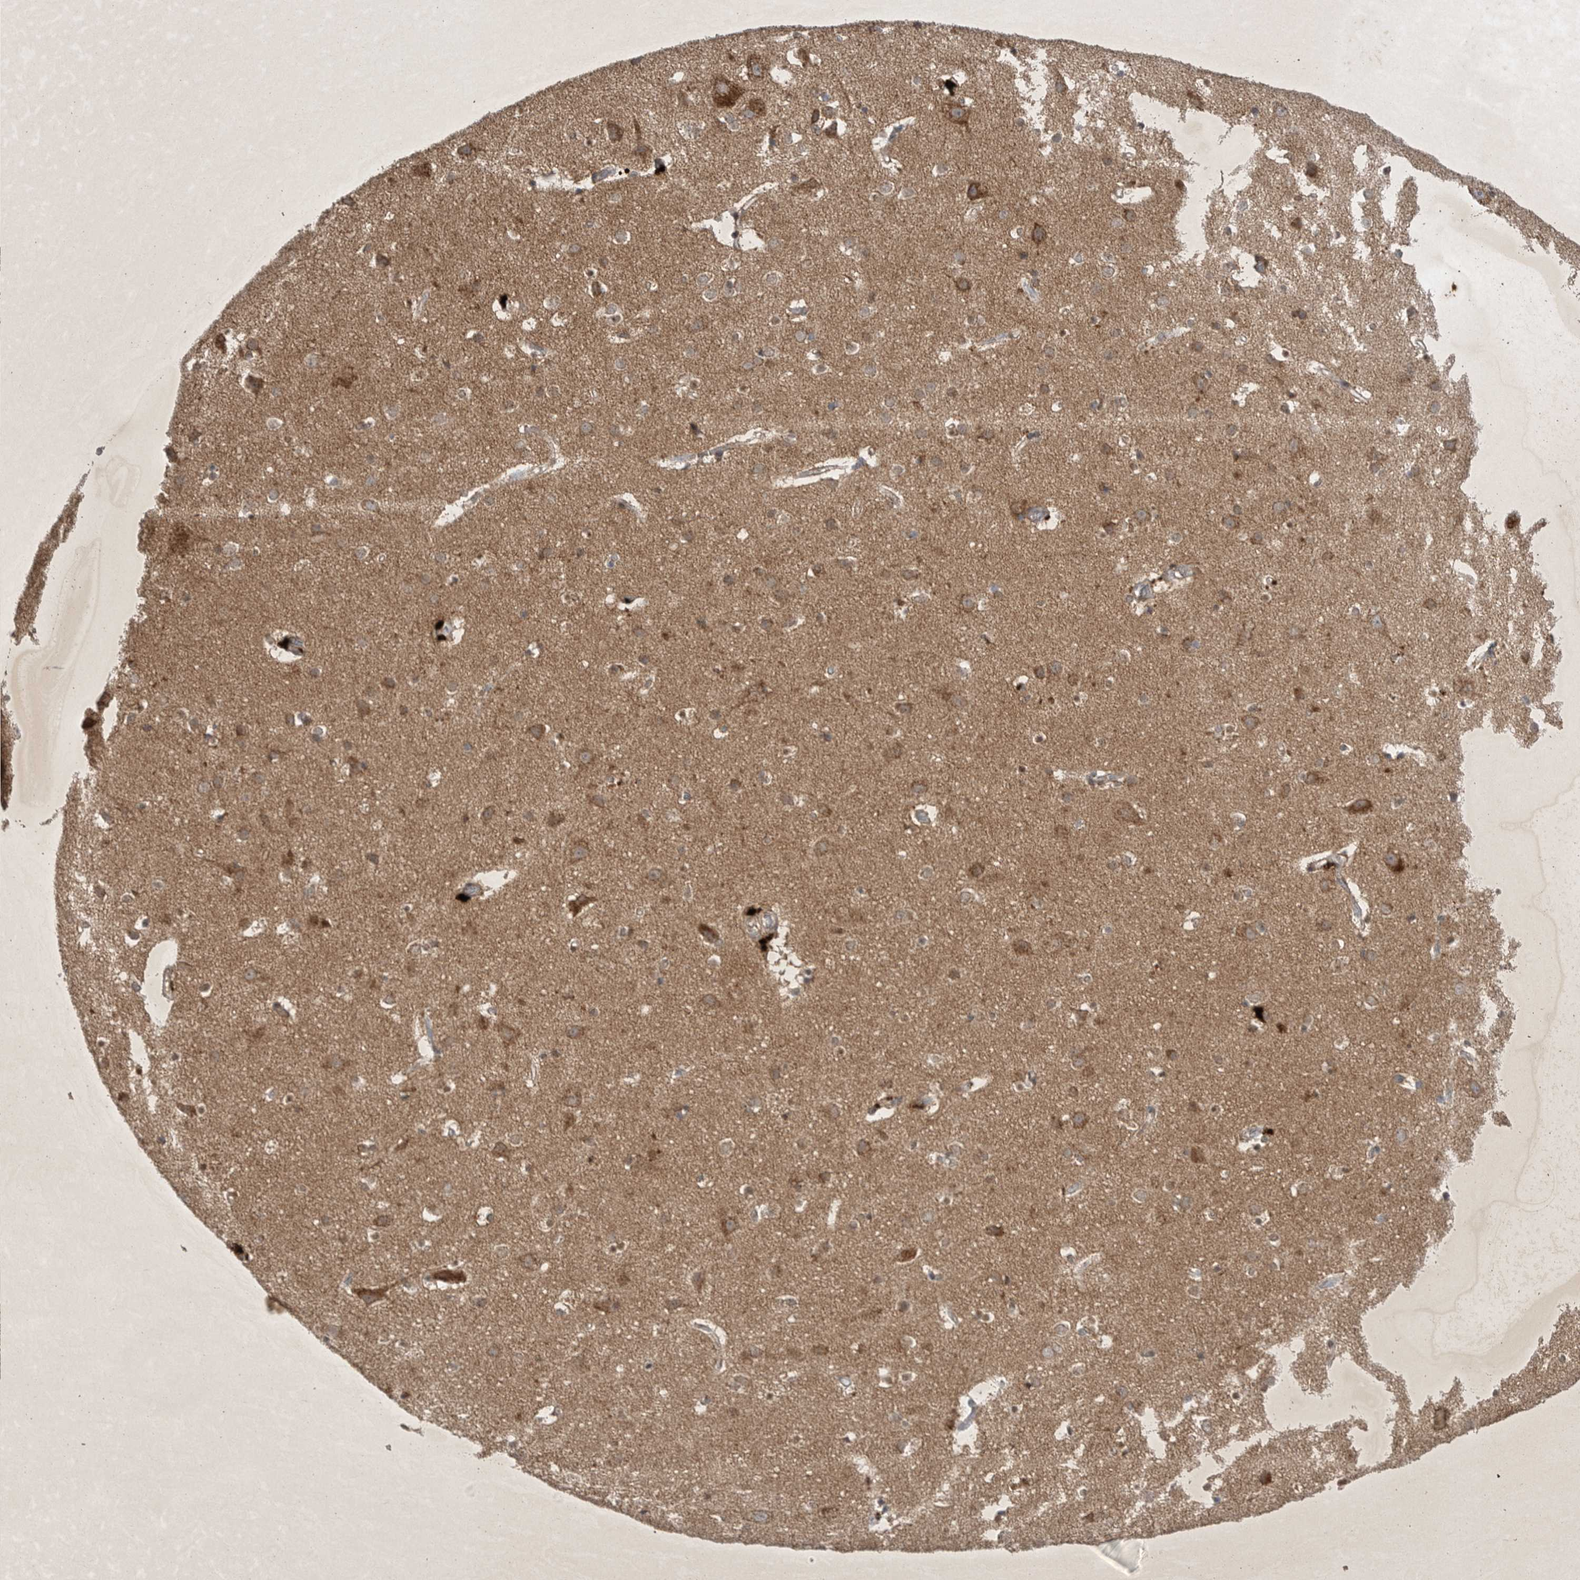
{"staining": {"intensity": "moderate", "quantity": "<25%", "location": "cytoplasmic/membranous"}, "tissue": "cerebral cortex", "cell_type": "Endothelial cells", "image_type": "normal", "snomed": [{"axis": "morphology", "description": "Normal tissue, NOS"}, {"axis": "topography", "description": "Cerebral cortex"}], "caption": "DAB (3,3'-diaminobenzidine) immunohistochemical staining of normal cerebral cortex displays moderate cytoplasmic/membranous protein expression in approximately <25% of endothelial cells.", "gene": "DDR1", "patient": {"sex": "male", "age": 54}}